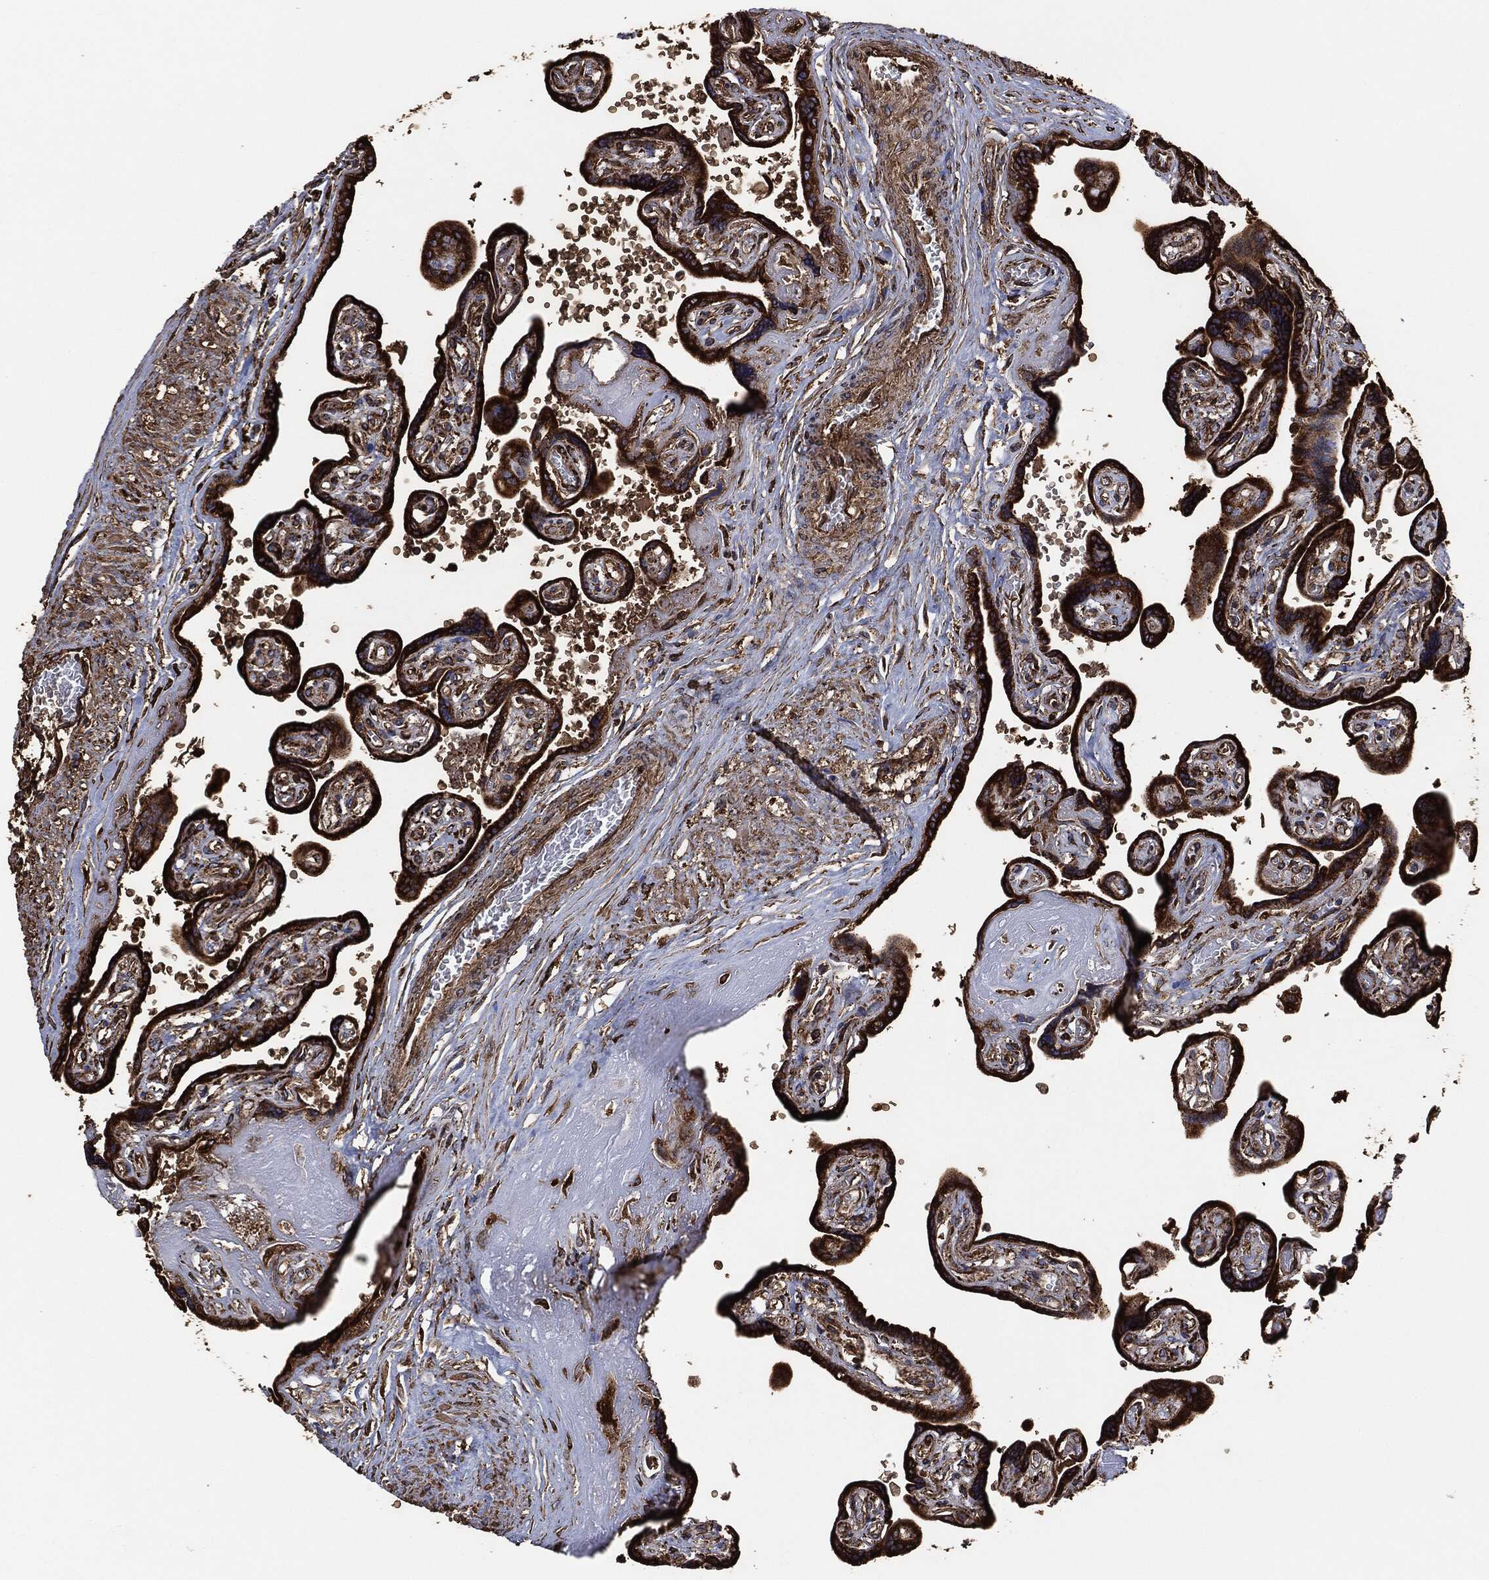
{"staining": {"intensity": "strong", "quantity": ">75%", "location": "cytoplasmic/membranous"}, "tissue": "placenta", "cell_type": "Decidual cells", "image_type": "normal", "snomed": [{"axis": "morphology", "description": "Normal tissue, NOS"}, {"axis": "topography", "description": "Placenta"}], "caption": "Brown immunohistochemical staining in benign human placenta shows strong cytoplasmic/membranous expression in approximately >75% of decidual cells. The staining is performed using DAB (3,3'-diaminobenzidine) brown chromogen to label protein expression. The nuclei are counter-stained blue using hematoxylin.", "gene": "AMFR", "patient": {"sex": "female", "age": 32}}